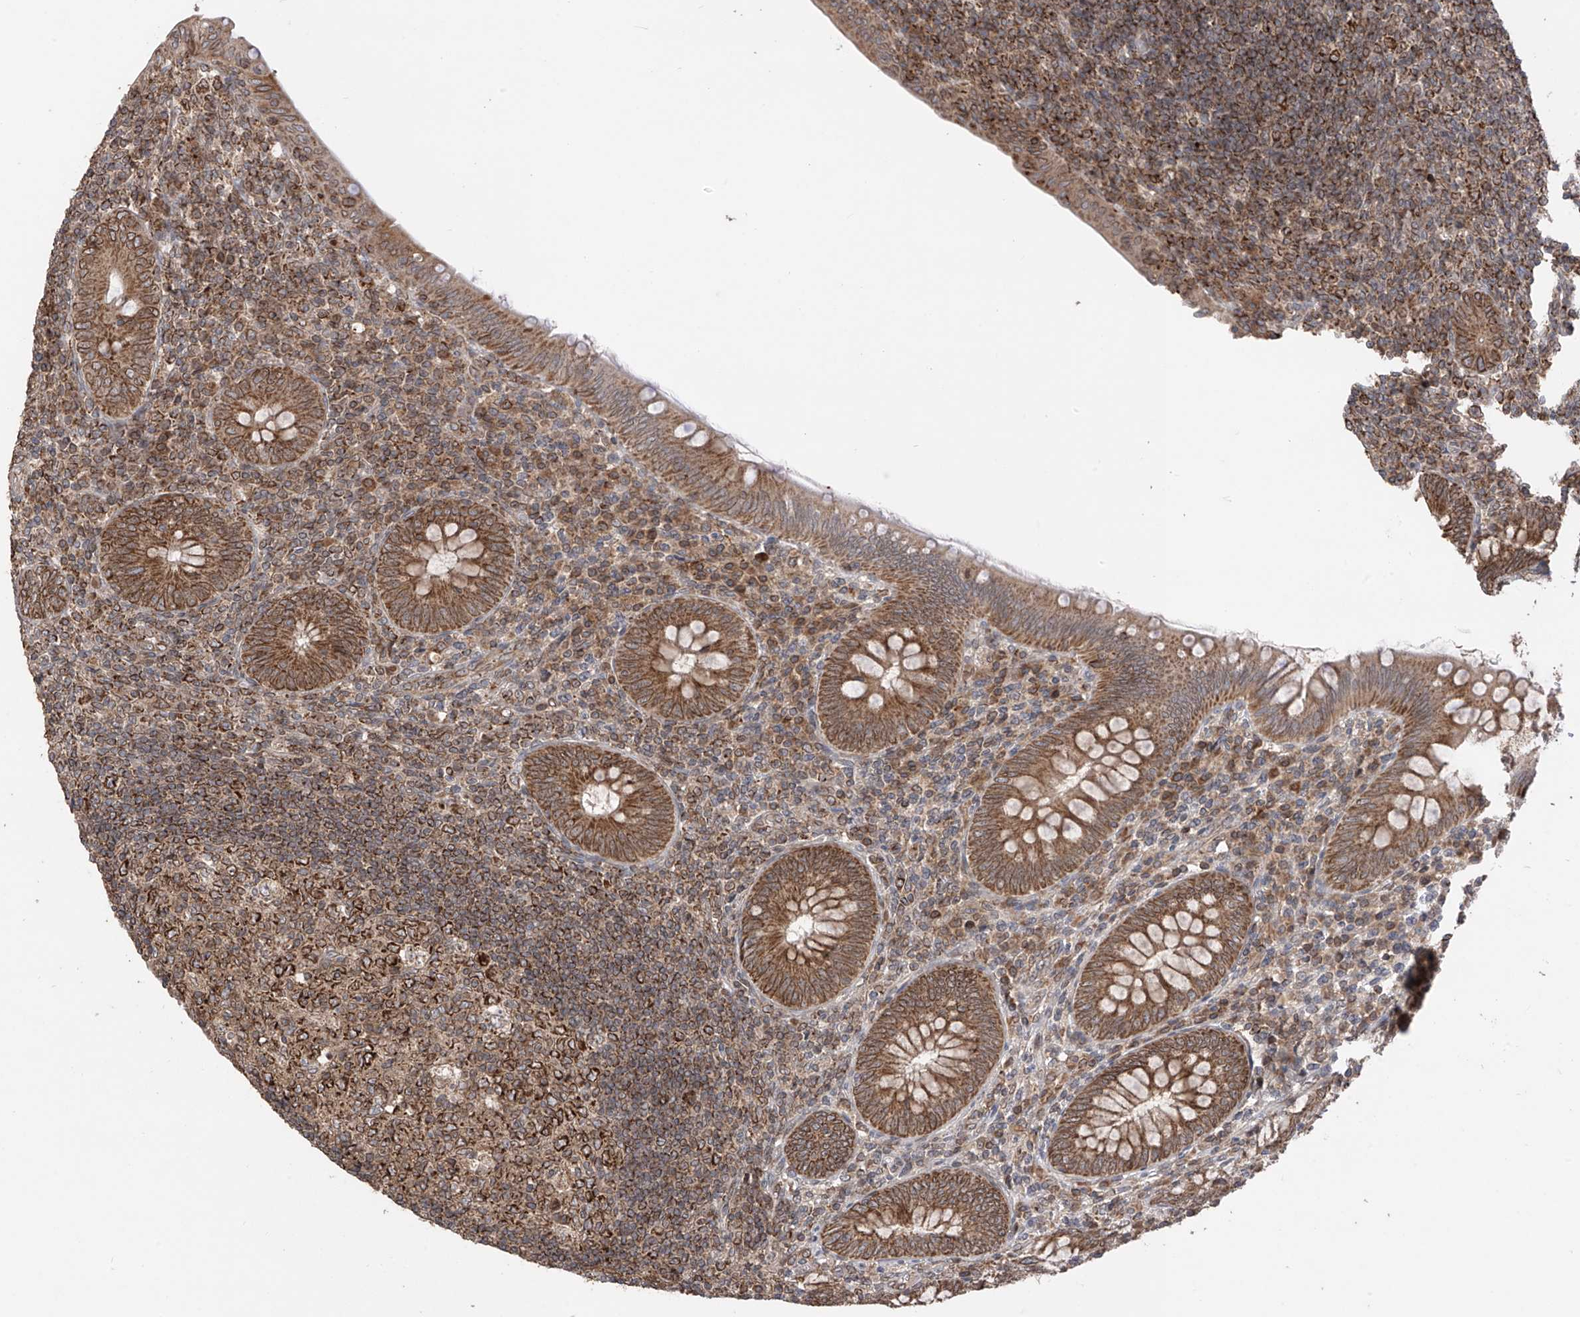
{"staining": {"intensity": "moderate", "quantity": ">75%", "location": "cytoplasmic/membranous,nuclear"}, "tissue": "appendix", "cell_type": "Glandular cells", "image_type": "normal", "snomed": [{"axis": "morphology", "description": "Normal tissue, NOS"}, {"axis": "topography", "description": "Appendix"}], "caption": "A brown stain labels moderate cytoplasmic/membranous,nuclear expression of a protein in glandular cells of normal appendix.", "gene": "AHCTF1", "patient": {"sex": "male", "age": 14}}